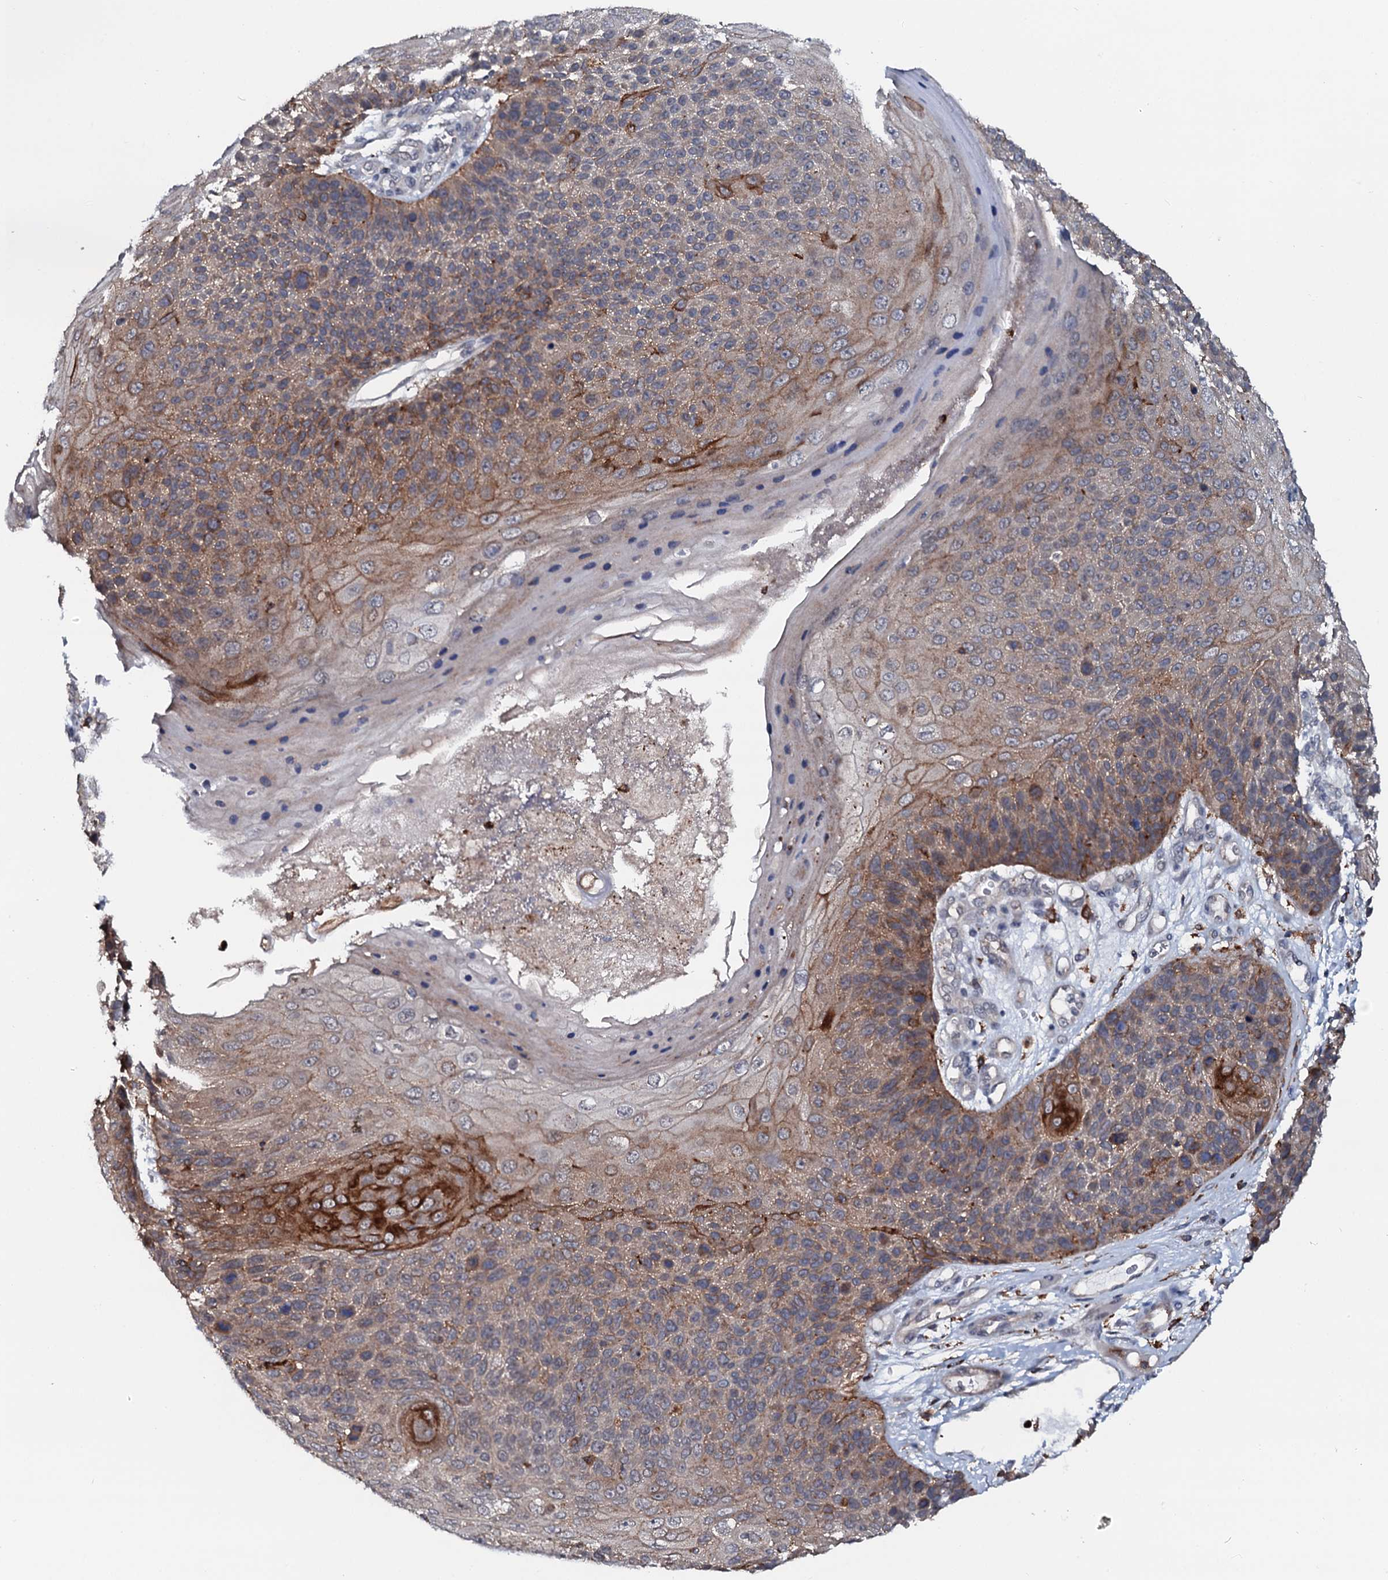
{"staining": {"intensity": "moderate", "quantity": "25%-75%", "location": "cytoplasmic/membranous"}, "tissue": "skin cancer", "cell_type": "Tumor cells", "image_type": "cancer", "snomed": [{"axis": "morphology", "description": "Squamous cell carcinoma, NOS"}, {"axis": "topography", "description": "Skin"}], "caption": "Immunohistochemistry (IHC) (DAB) staining of skin cancer (squamous cell carcinoma) displays moderate cytoplasmic/membranous protein positivity in about 25%-75% of tumor cells. The protein is shown in brown color, while the nuclei are stained blue.", "gene": "VAMP8", "patient": {"sex": "female", "age": 88}}